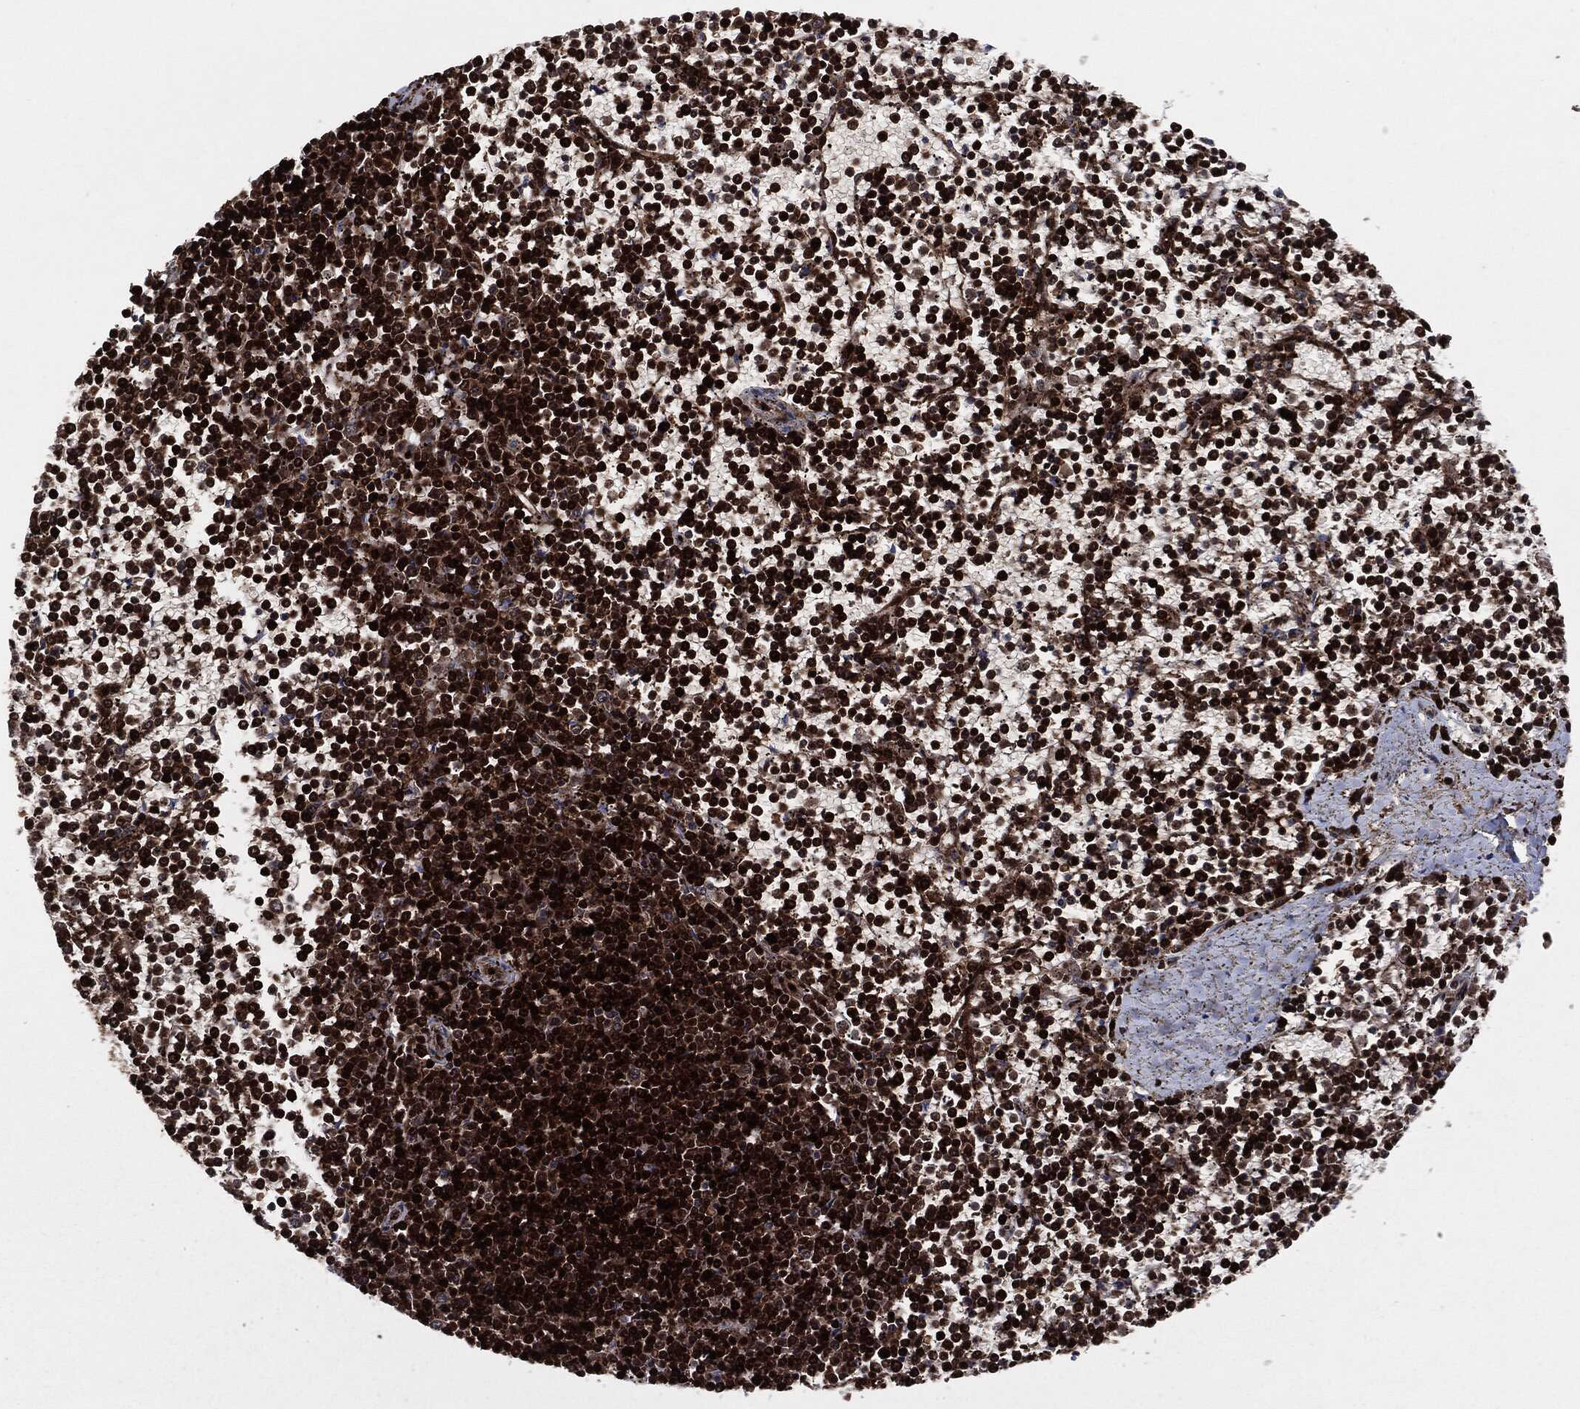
{"staining": {"intensity": "strong", "quantity": ">75%", "location": "cytoplasmic/membranous"}, "tissue": "lymphoma", "cell_type": "Tumor cells", "image_type": "cancer", "snomed": [{"axis": "morphology", "description": "Malignant lymphoma, non-Hodgkin's type, Low grade"}, {"axis": "topography", "description": "Spleen"}], "caption": "Tumor cells demonstrate strong cytoplasmic/membranous positivity in approximately >75% of cells in lymphoma. Nuclei are stained in blue.", "gene": "YWHAB", "patient": {"sex": "female", "age": 19}}